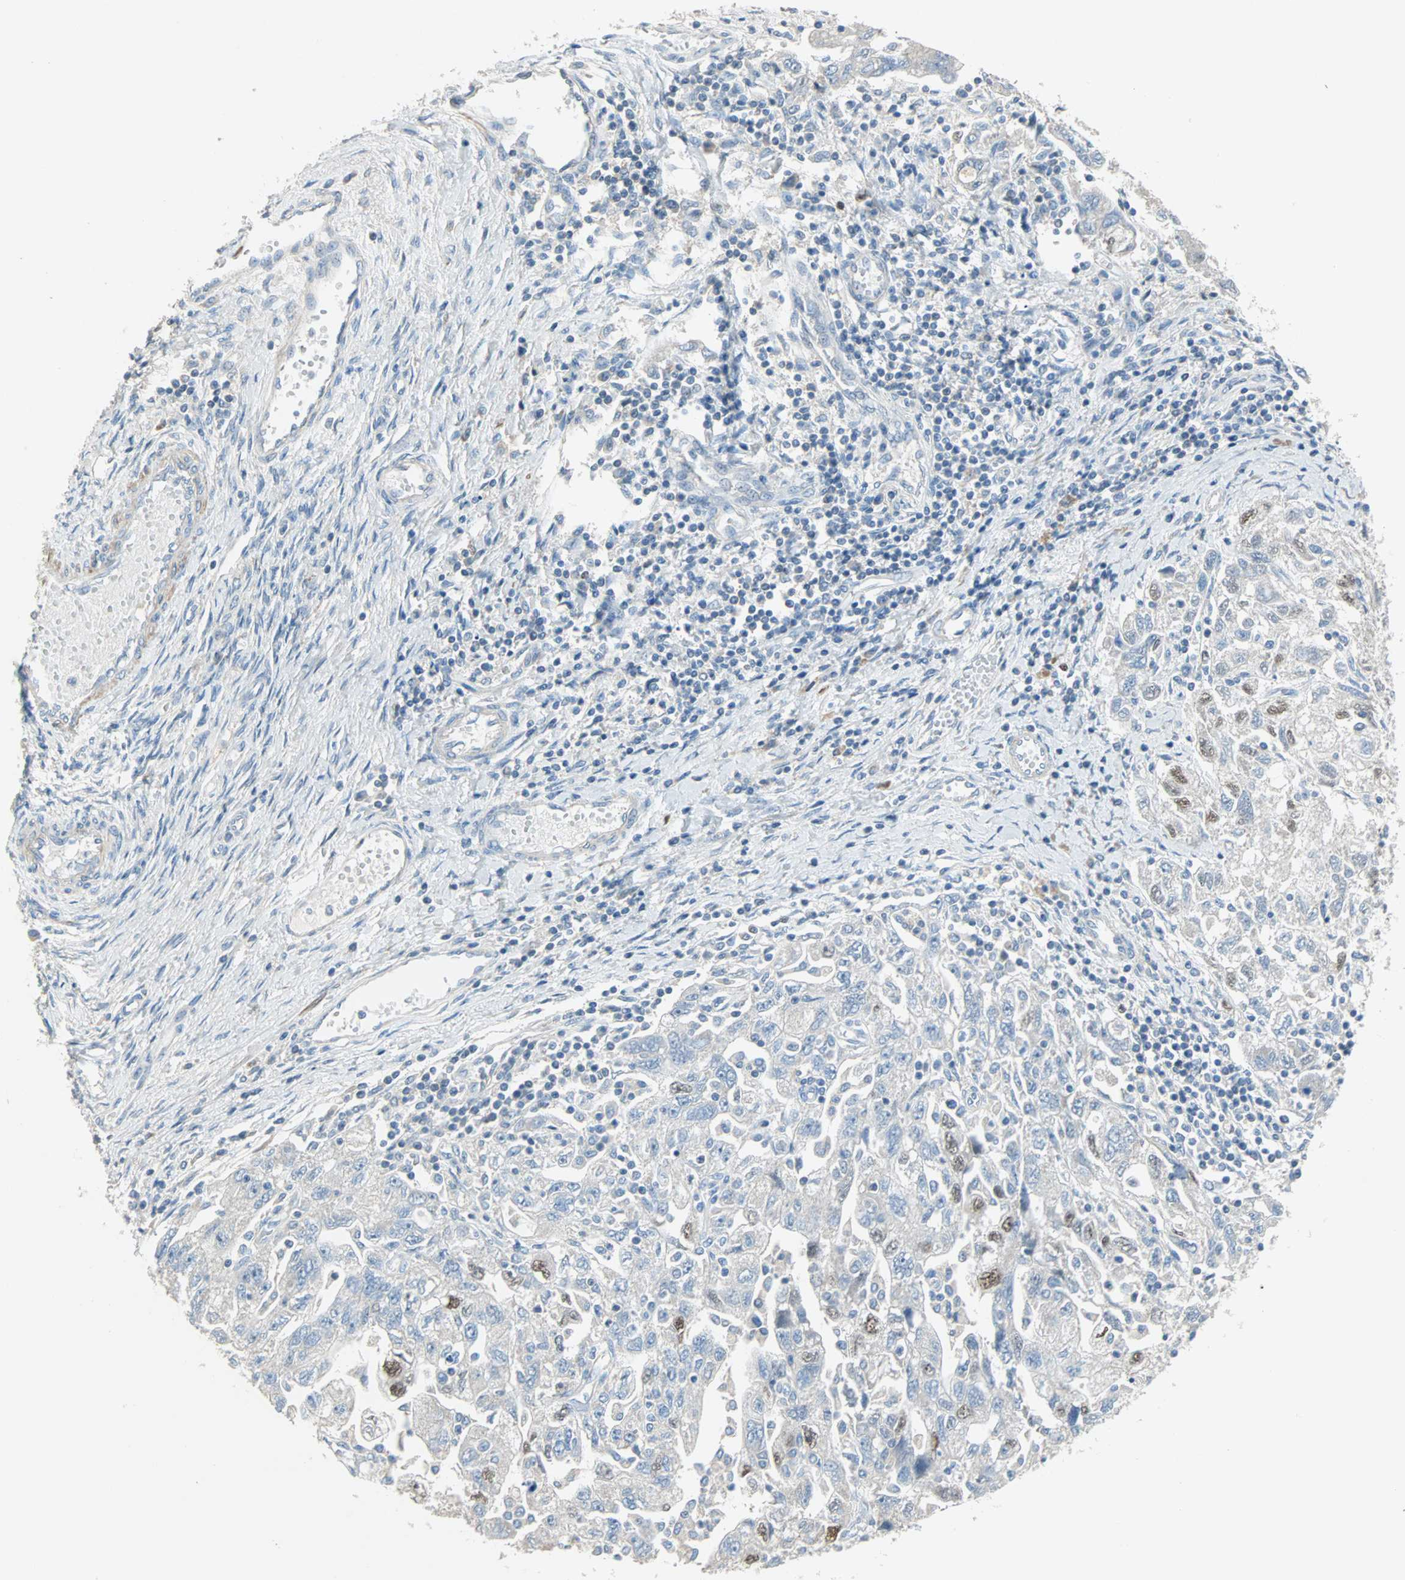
{"staining": {"intensity": "moderate", "quantity": "<25%", "location": "nuclear"}, "tissue": "ovarian cancer", "cell_type": "Tumor cells", "image_type": "cancer", "snomed": [{"axis": "morphology", "description": "Carcinoma, NOS"}, {"axis": "morphology", "description": "Cystadenocarcinoma, serous, NOS"}, {"axis": "topography", "description": "Ovary"}], "caption": "Brown immunohistochemical staining in serous cystadenocarcinoma (ovarian) exhibits moderate nuclear positivity in approximately <25% of tumor cells.", "gene": "ACVRL1", "patient": {"sex": "female", "age": 69}}